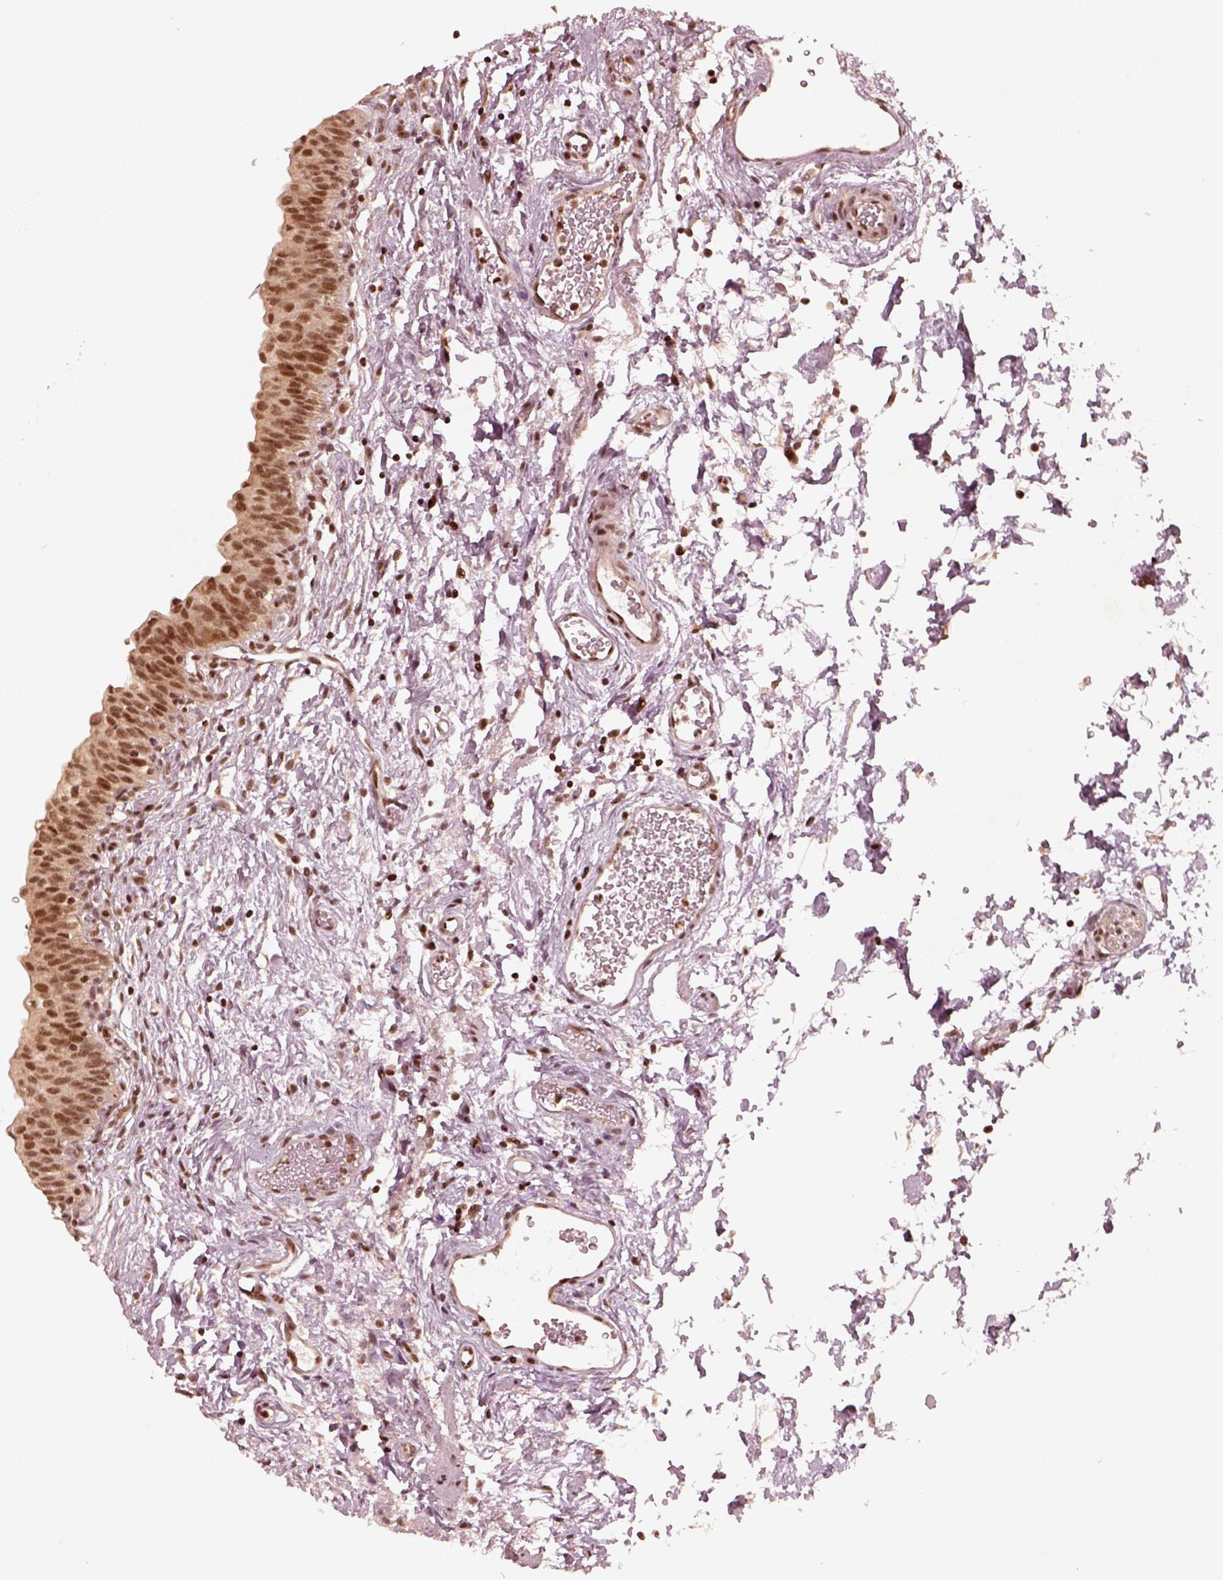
{"staining": {"intensity": "moderate", "quantity": ">75%", "location": "nuclear"}, "tissue": "urinary bladder", "cell_type": "Urothelial cells", "image_type": "normal", "snomed": [{"axis": "morphology", "description": "Normal tissue, NOS"}, {"axis": "topography", "description": "Urinary bladder"}], "caption": "This photomicrograph demonstrates immunohistochemistry staining of normal urinary bladder, with medium moderate nuclear staining in approximately >75% of urothelial cells.", "gene": "GMEB2", "patient": {"sex": "male", "age": 56}}